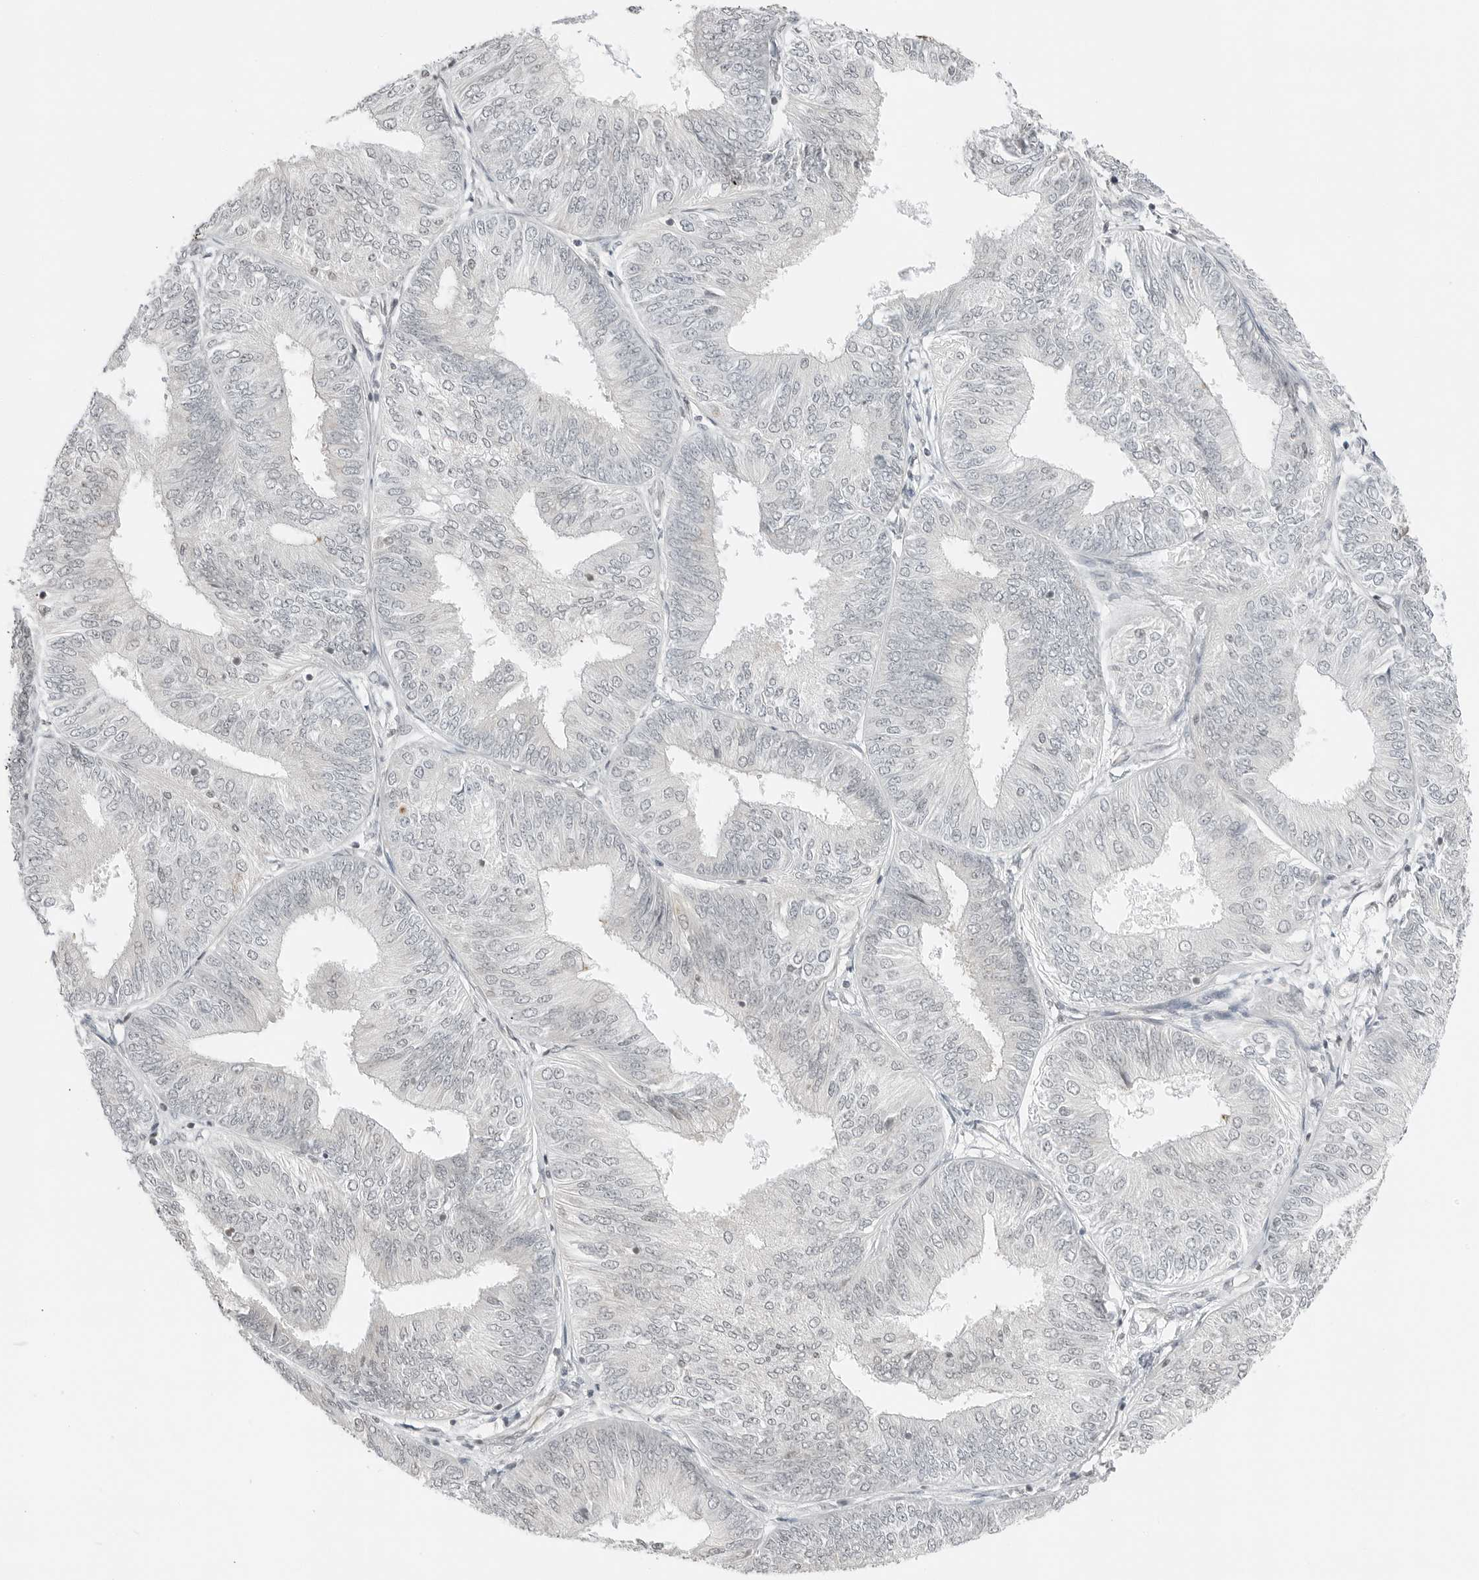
{"staining": {"intensity": "negative", "quantity": "none", "location": "none"}, "tissue": "endometrial cancer", "cell_type": "Tumor cells", "image_type": "cancer", "snomed": [{"axis": "morphology", "description": "Adenocarcinoma, NOS"}, {"axis": "topography", "description": "Endometrium"}], "caption": "The IHC micrograph has no significant staining in tumor cells of endometrial adenocarcinoma tissue.", "gene": "CRTC2", "patient": {"sex": "female", "age": 58}}